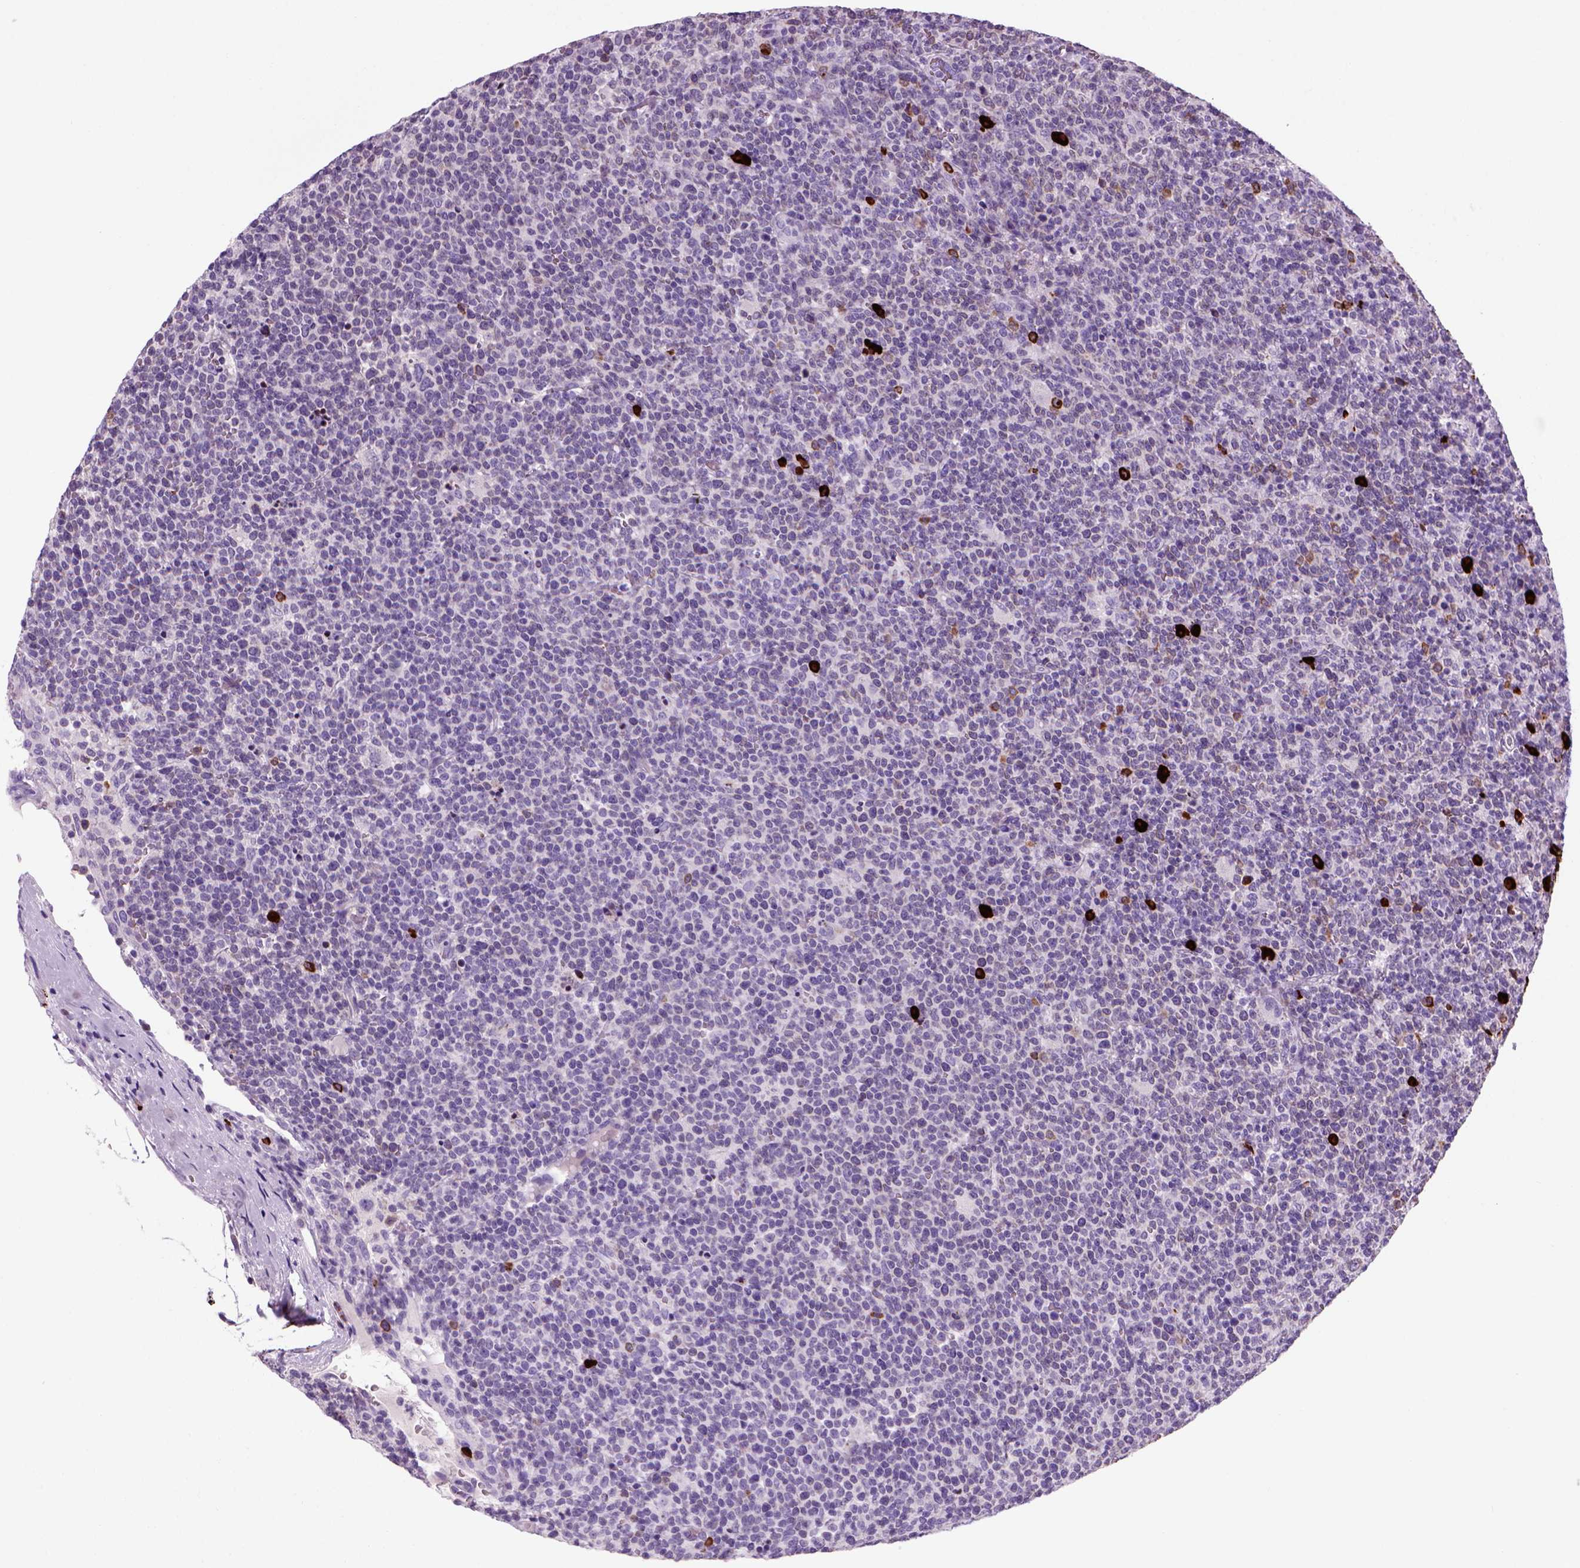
{"staining": {"intensity": "negative", "quantity": "none", "location": "none"}, "tissue": "lymphoma", "cell_type": "Tumor cells", "image_type": "cancer", "snomed": [{"axis": "morphology", "description": "Malignant lymphoma, non-Hodgkin's type, High grade"}, {"axis": "topography", "description": "Lymph node"}], "caption": "An IHC histopathology image of high-grade malignant lymphoma, non-Hodgkin's type is shown. There is no staining in tumor cells of high-grade malignant lymphoma, non-Hodgkin's type. (DAB (3,3'-diaminobenzidine) immunohistochemistry, high magnification).", "gene": "MZB1", "patient": {"sex": "male", "age": 61}}